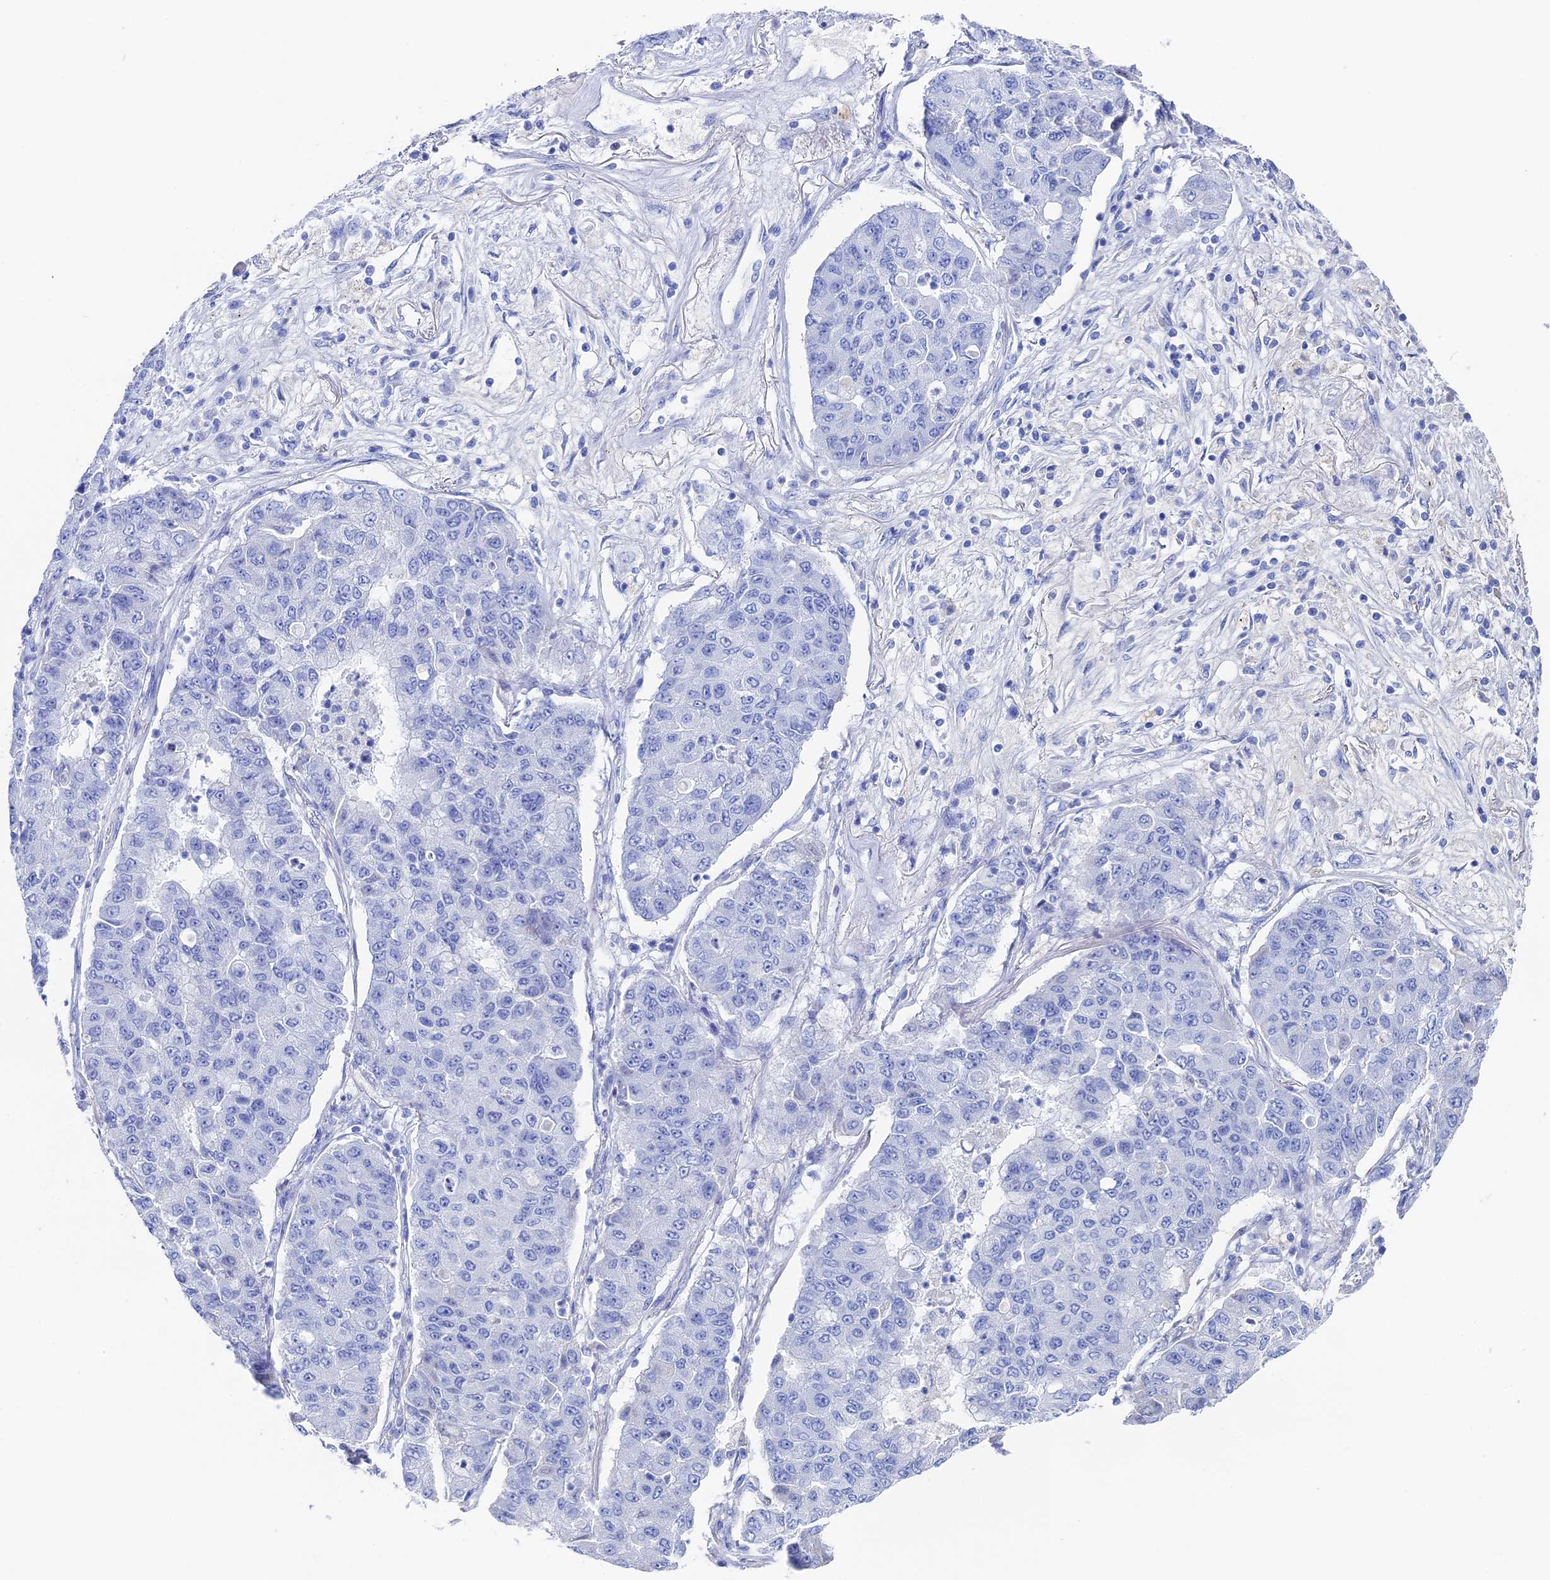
{"staining": {"intensity": "negative", "quantity": "none", "location": "none"}, "tissue": "lung cancer", "cell_type": "Tumor cells", "image_type": "cancer", "snomed": [{"axis": "morphology", "description": "Squamous cell carcinoma, NOS"}, {"axis": "topography", "description": "Lung"}], "caption": "Immunohistochemistry (IHC) of lung cancer (squamous cell carcinoma) displays no positivity in tumor cells.", "gene": "UNC119", "patient": {"sex": "male", "age": 74}}